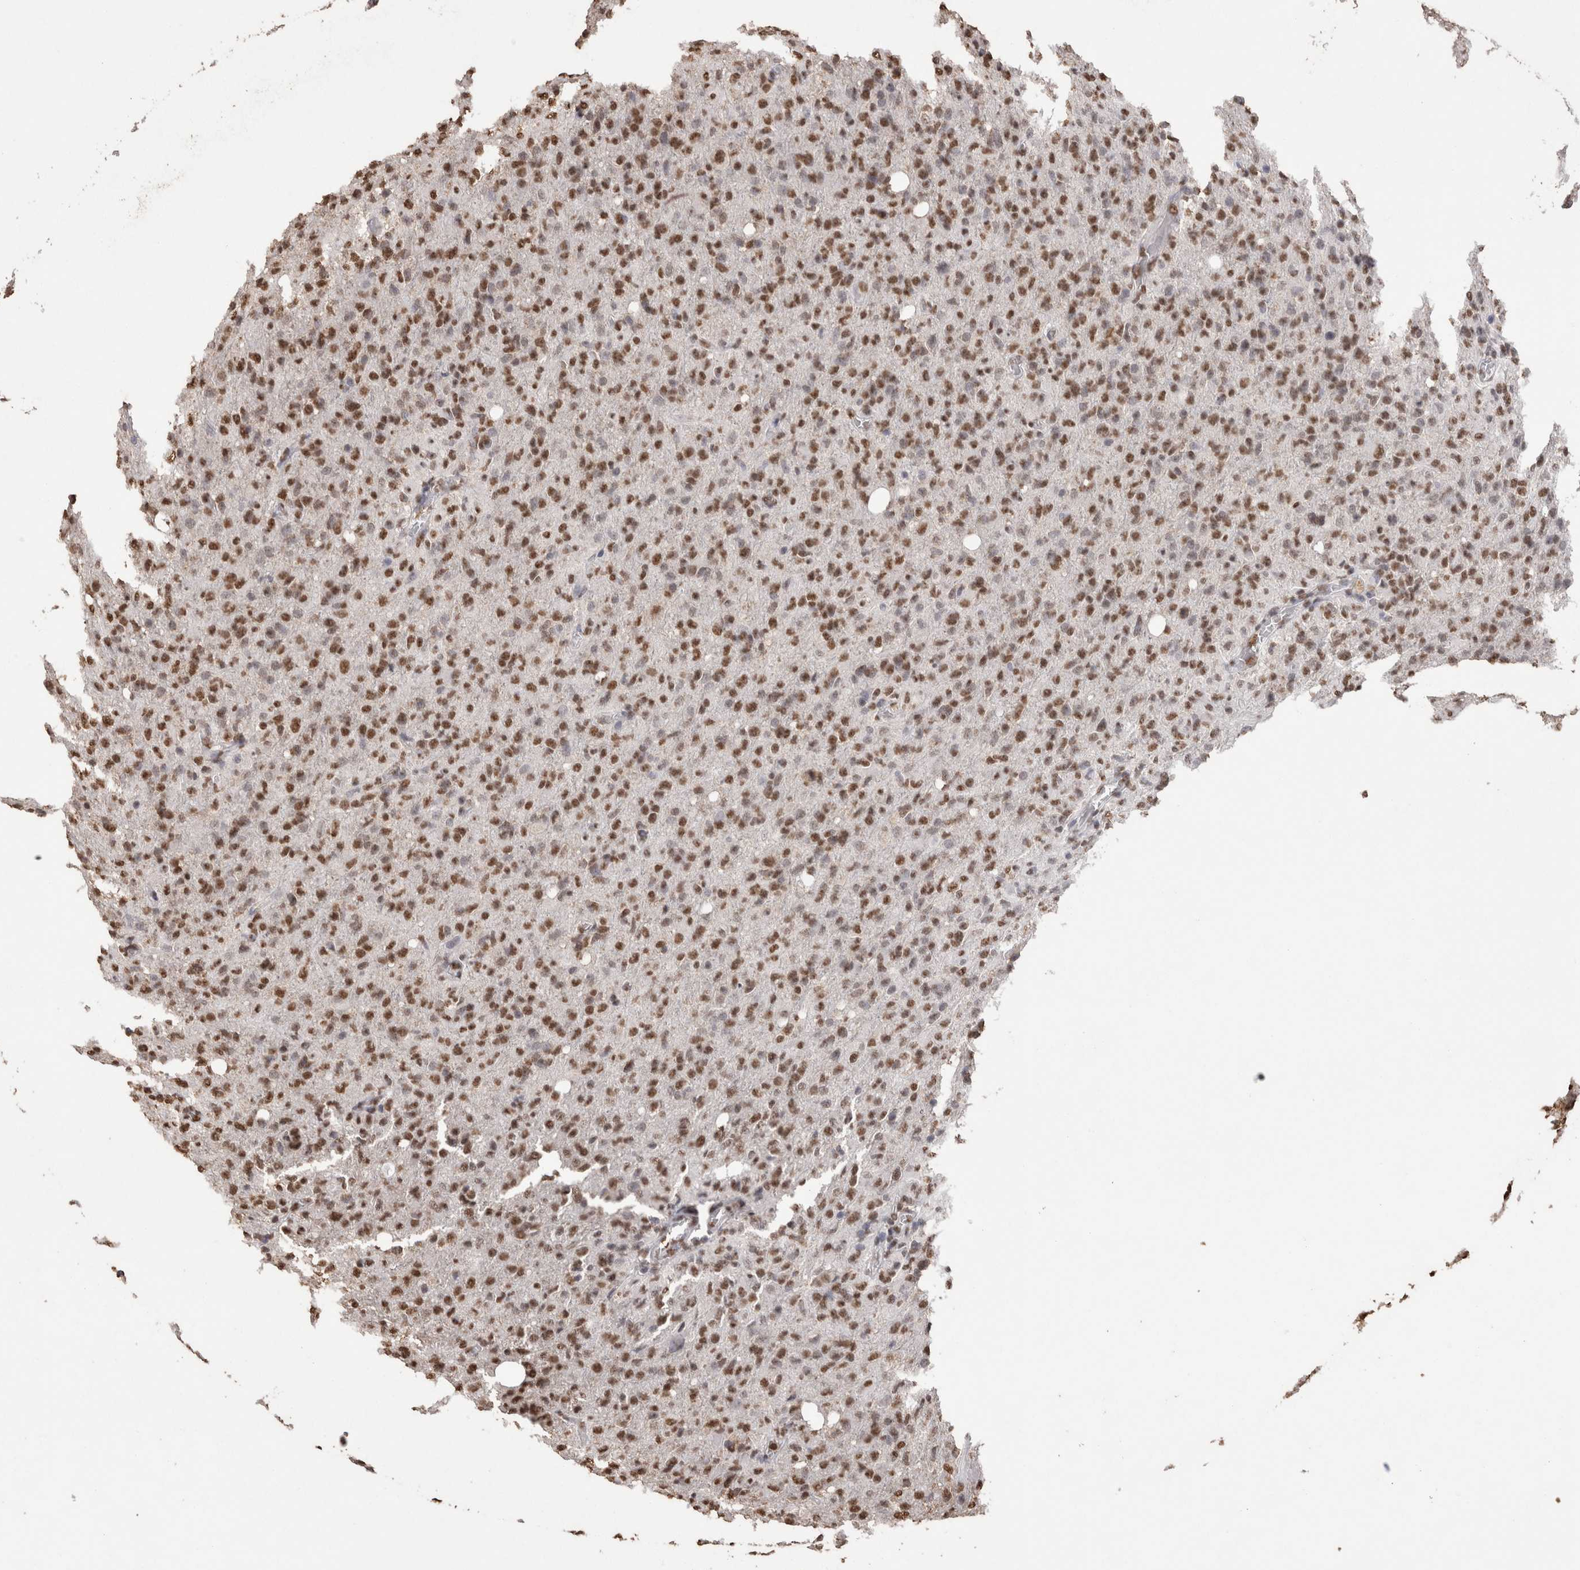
{"staining": {"intensity": "moderate", "quantity": ">75%", "location": "nuclear"}, "tissue": "glioma", "cell_type": "Tumor cells", "image_type": "cancer", "snomed": [{"axis": "morphology", "description": "Glioma, malignant, High grade"}, {"axis": "topography", "description": "Brain"}], "caption": "Immunohistochemical staining of malignant glioma (high-grade) exhibits medium levels of moderate nuclear protein positivity in about >75% of tumor cells.", "gene": "NTHL1", "patient": {"sex": "female", "age": 57}}